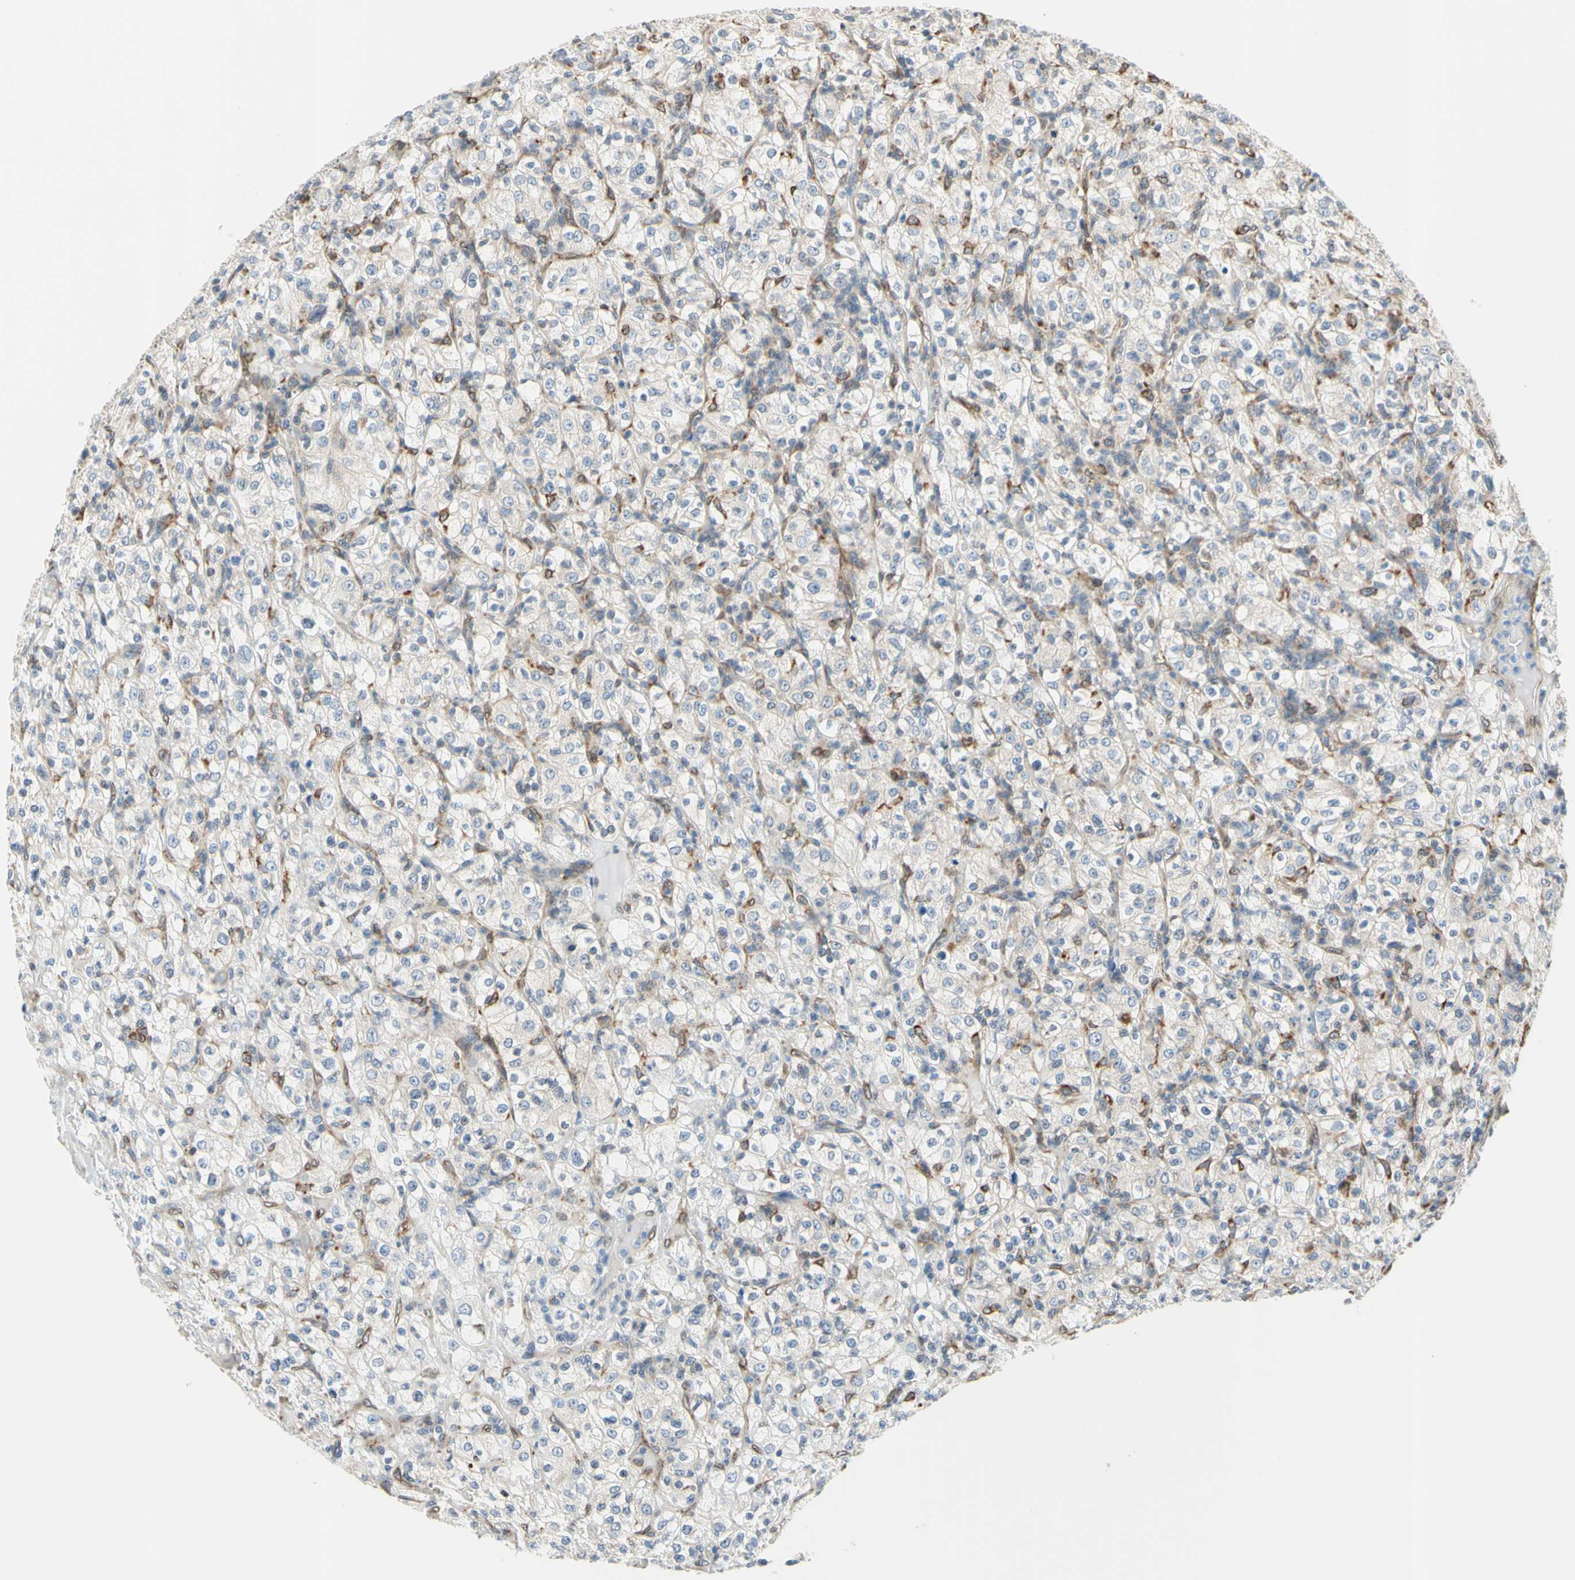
{"staining": {"intensity": "negative", "quantity": "none", "location": "none"}, "tissue": "renal cancer", "cell_type": "Tumor cells", "image_type": "cancer", "snomed": [{"axis": "morphology", "description": "Normal tissue, NOS"}, {"axis": "morphology", "description": "Adenocarcinoma, NOS"}, {"axis": "topography", "description": "Kidney"}], "caption": "Renal cancer stained for a protein using immunohistochemistry (IHC) shows no positivity tumor cells.", "gene": "TRAF2", "patient": {"sex": "female", "age": 72}}